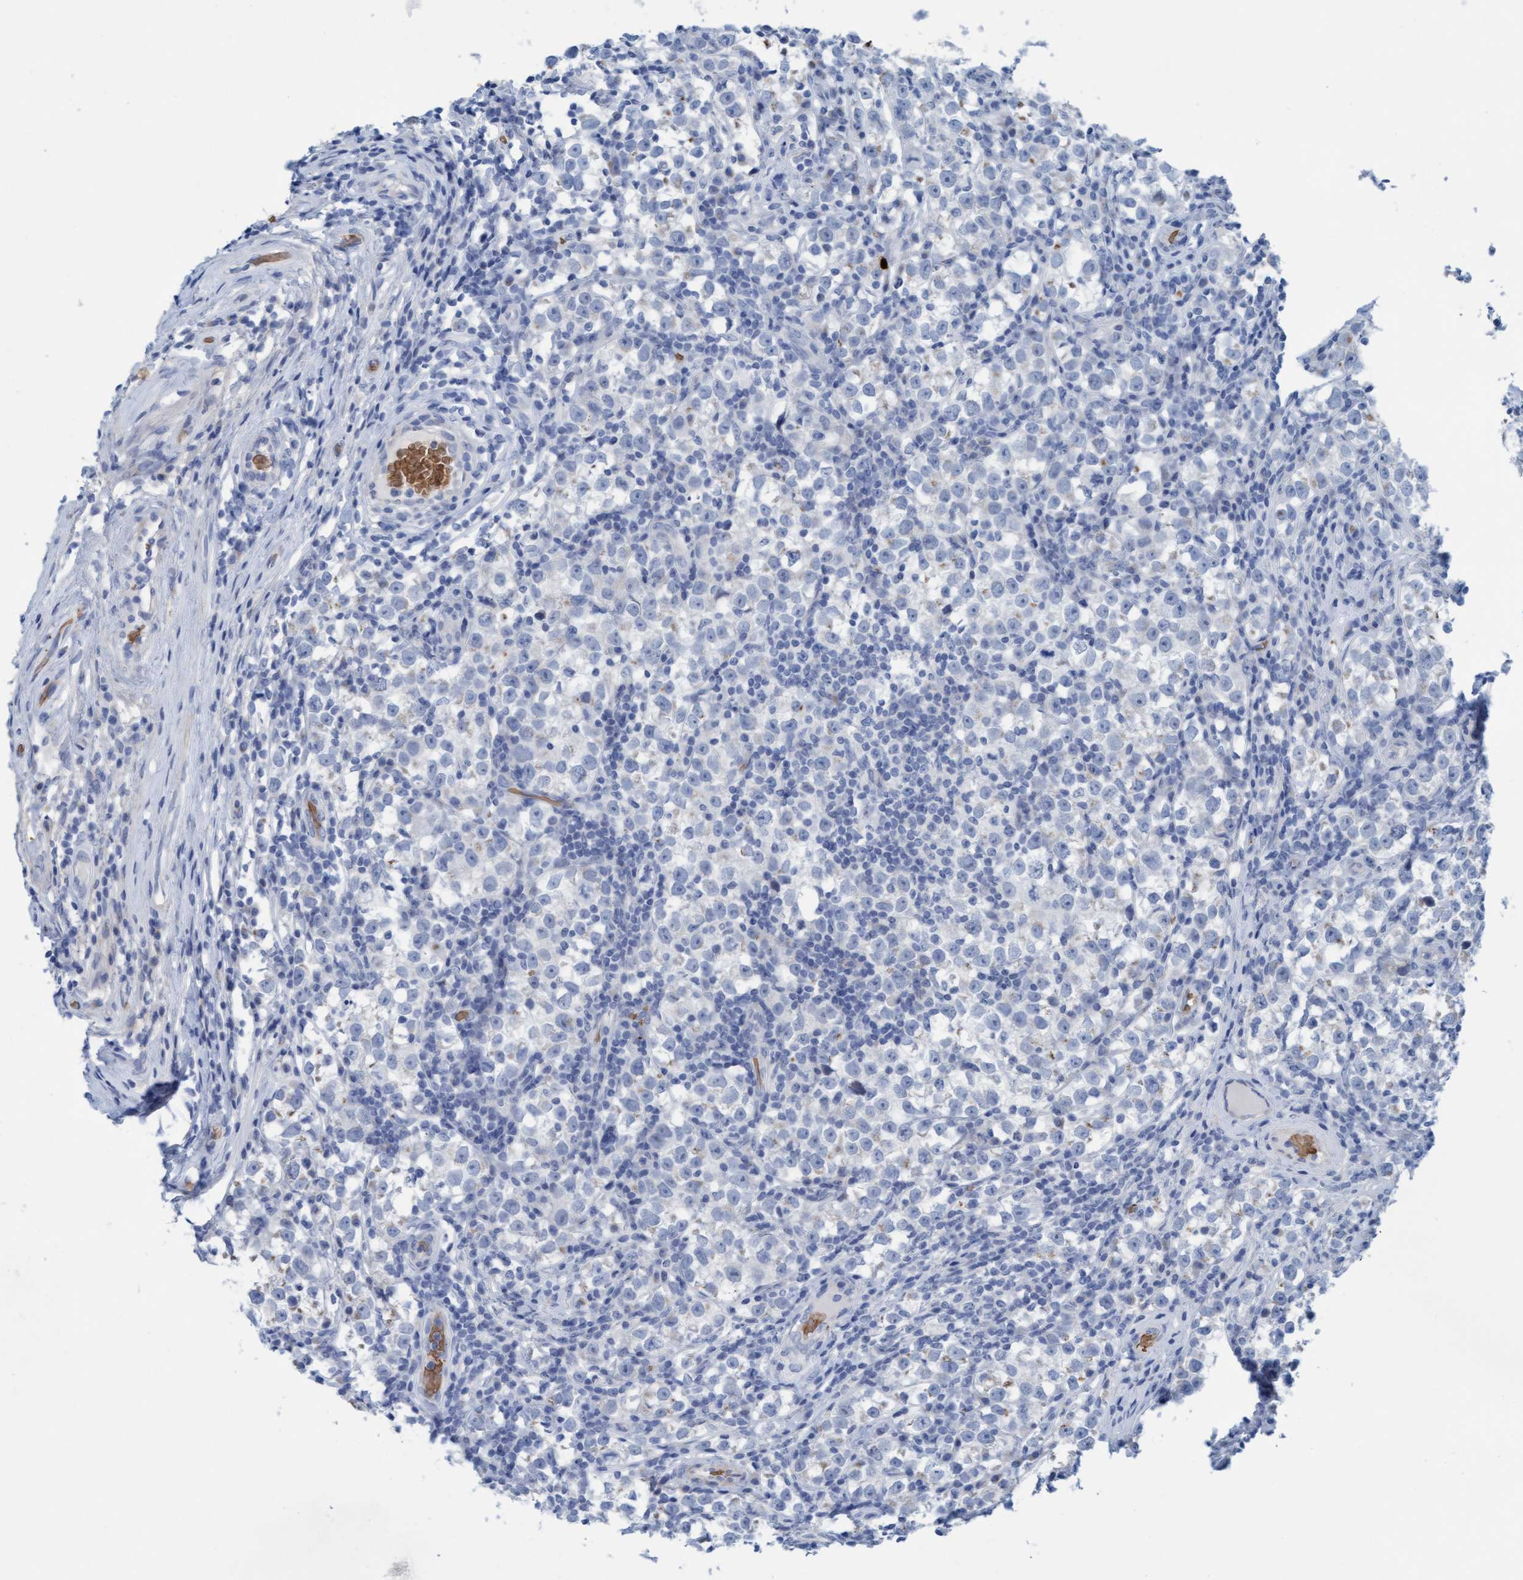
{"staining": {"intensity": "negative", "quantity": "none", "location": "none"}, "tissue": "testis cancer", "cell_type": "Tumor cells", "image_type": "cancer", "snomed": [{"axis": "morphology", "description": "Normal tissue, NOS"}, {"axis": "morphology", "description": "Seminoma, NOS"}, {"axis": "topography", "description": "Testis"}], "caption": "Photomicrograph shows no significant protein positivity in tumor cells of seminoma (testis).", "gene": "P2RX5", "patient": {"sex": "male", "age": 43}}